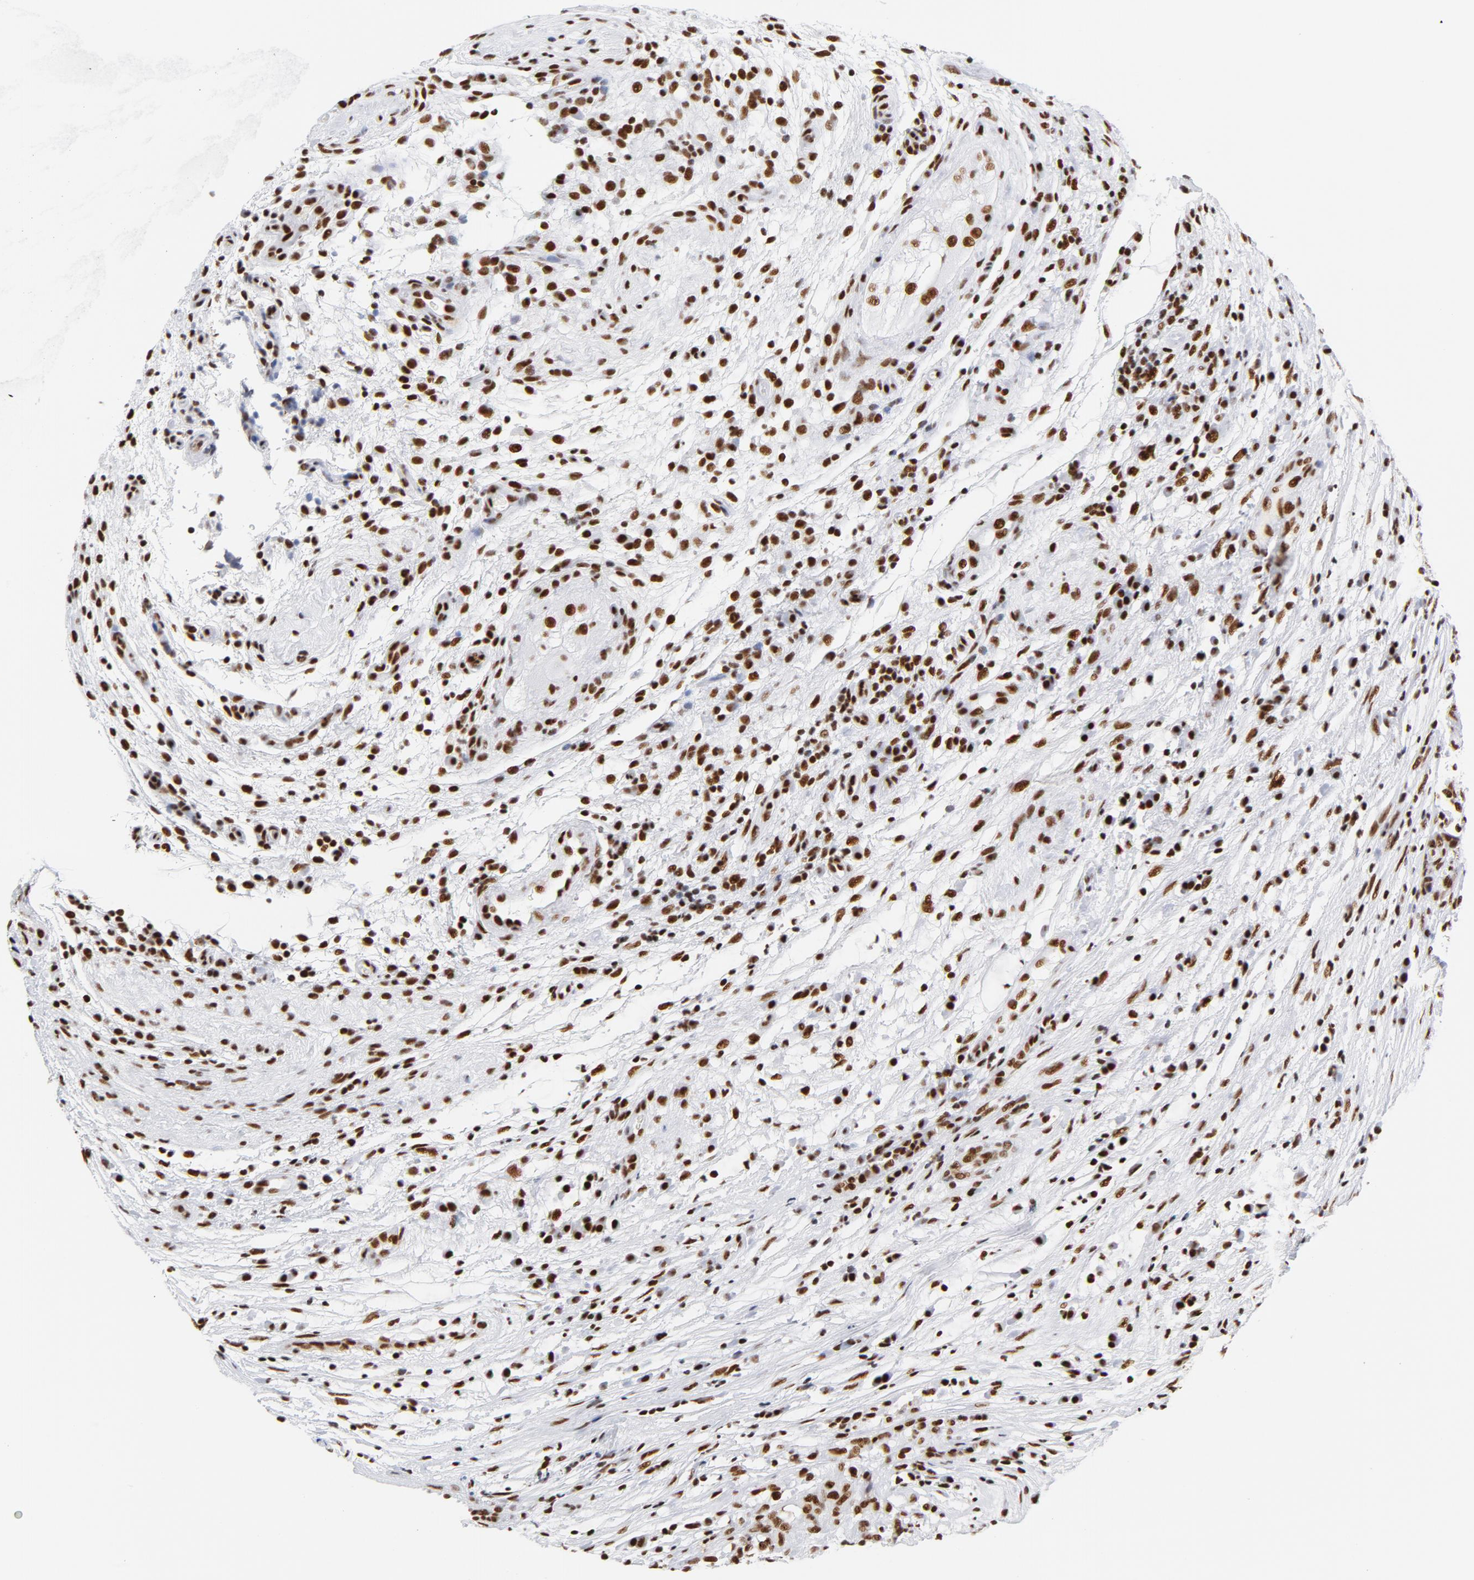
{"staining": {"intensity": "strong", "quantity": ">75%", "location": "nuclear"}, "tissue": "testis cancer", "cell_type": "Tumor cells", "image_type": "cancer", "snomed": [{"axis": "morphology", "description": "Carcinoma, Embryonal, NOS"}, {"axis": "topography", "description": "Testis"}], "caption": "Immunohistochemical staining of human testis cancer (embryonal carcinoma) exhibits strong nuclear protein positivity in approximately >75% of tumor cells. Nuclei are stained in blue.", "gene": "XRCC5", "patient": {"sex": "male", "age": 26}}